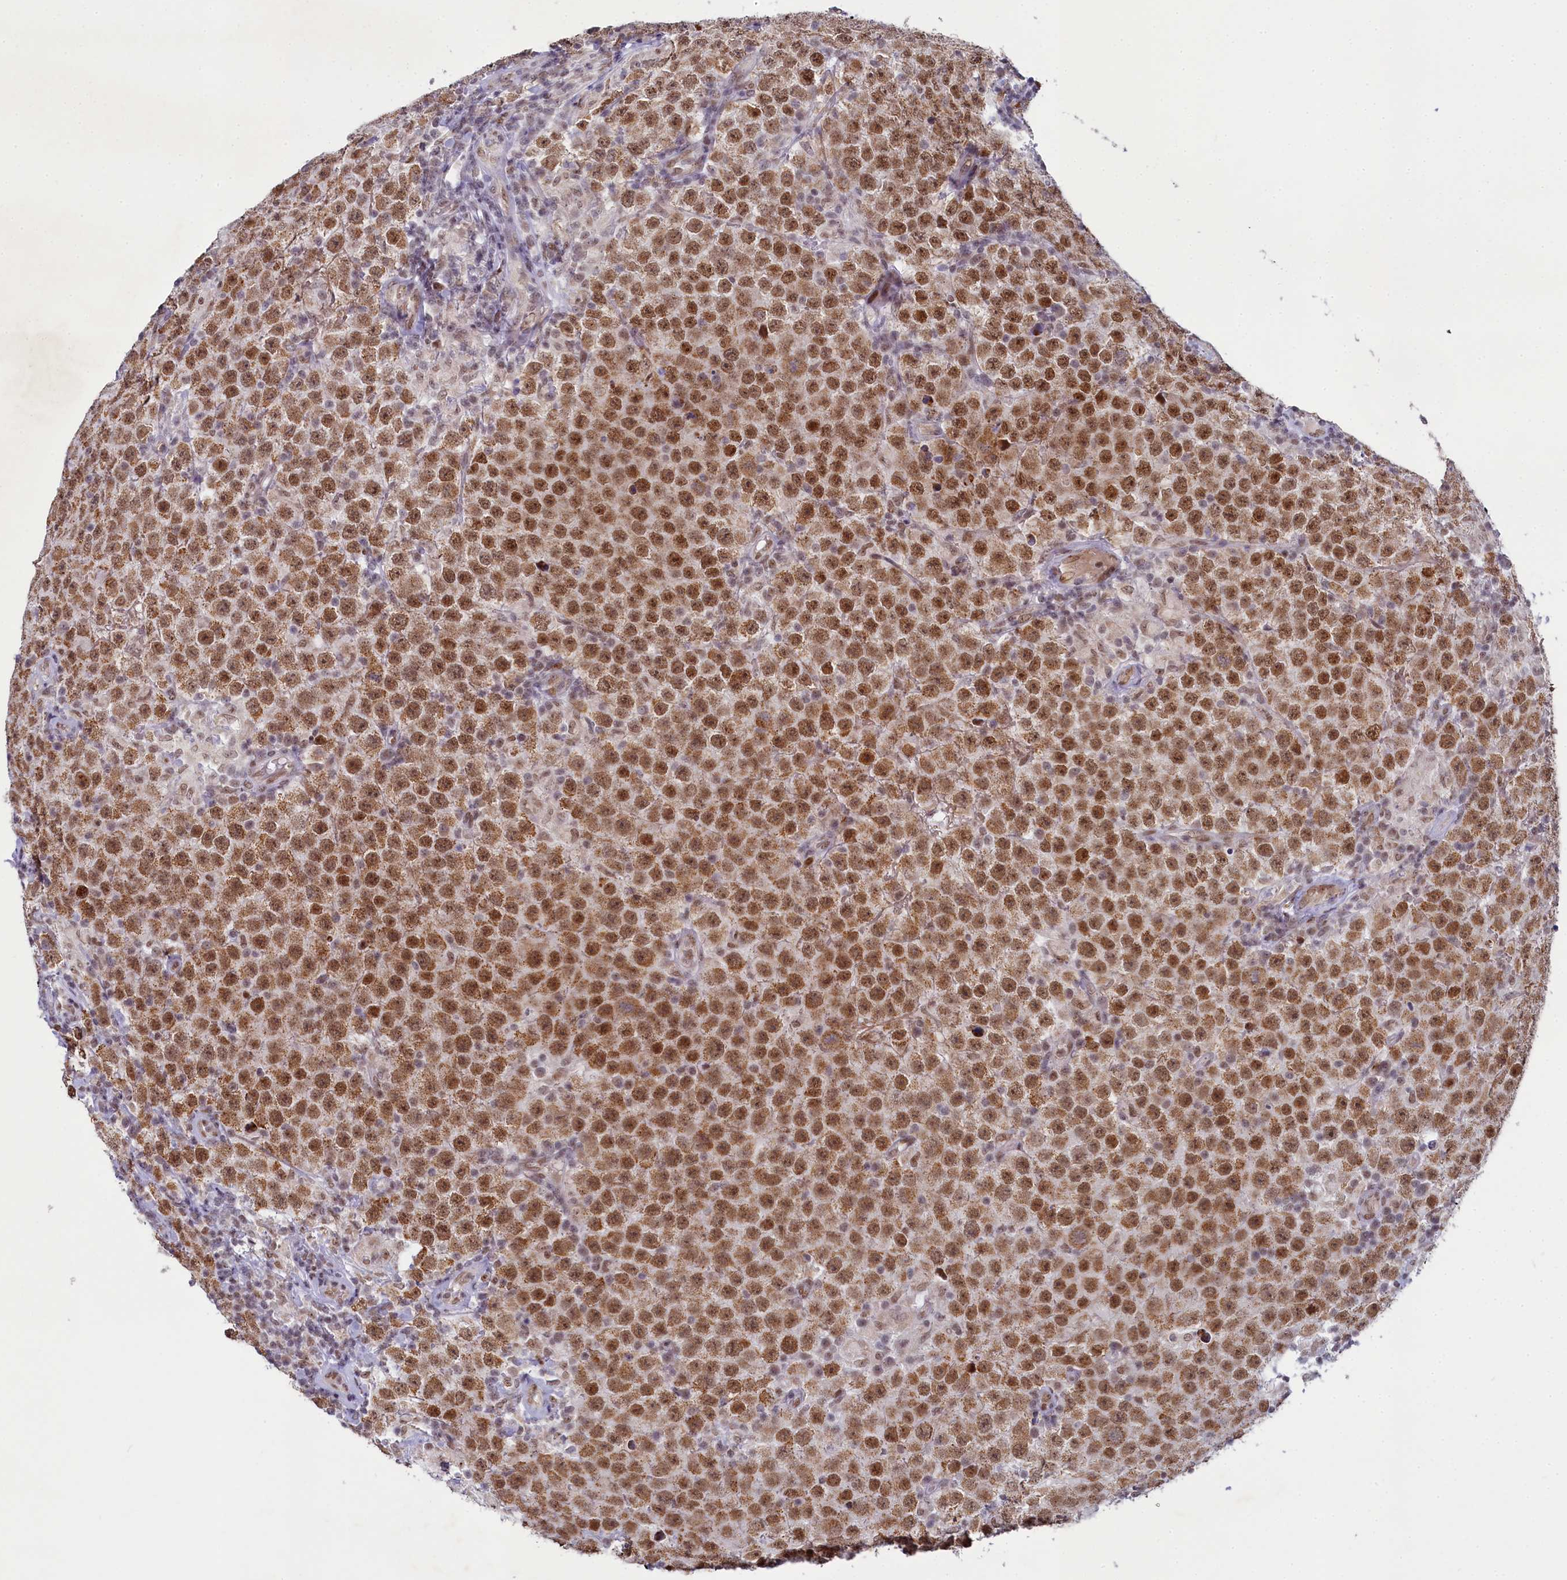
{"staining": {"intensity": "moderate", "quantity": ">75%", "location": "cytoplasmic/membranous,nuclear"}, "tissue": "testis cancer", "cell_type": "Tumor cells", "image_type": "cancer", "snomed": [{"axis": "morphology", "description": "Normal tissue, NOS"}, {"axis": "morphology", "description": "Urothelial carcinoma, High grade"}, {"axis": "morphology", "description": "Seminoma, NOS"}, {"axis": "morphology", "description": "Carcinoma, Embryonal, NOS"}, {"axis": "topography", "description": "Urinary bladder"}, {"axis": "topography", "description": "Testis"}], "caption": "This micrograph displays immunohistochemistry (IHC) staining of testis cancer, with medium moderate cytoplasmic/membranous and nuclear positivity in approximately >75% of tumor cells.", "gene": "PPHLN1", "patient": {"sex": "male", "age": 41}}